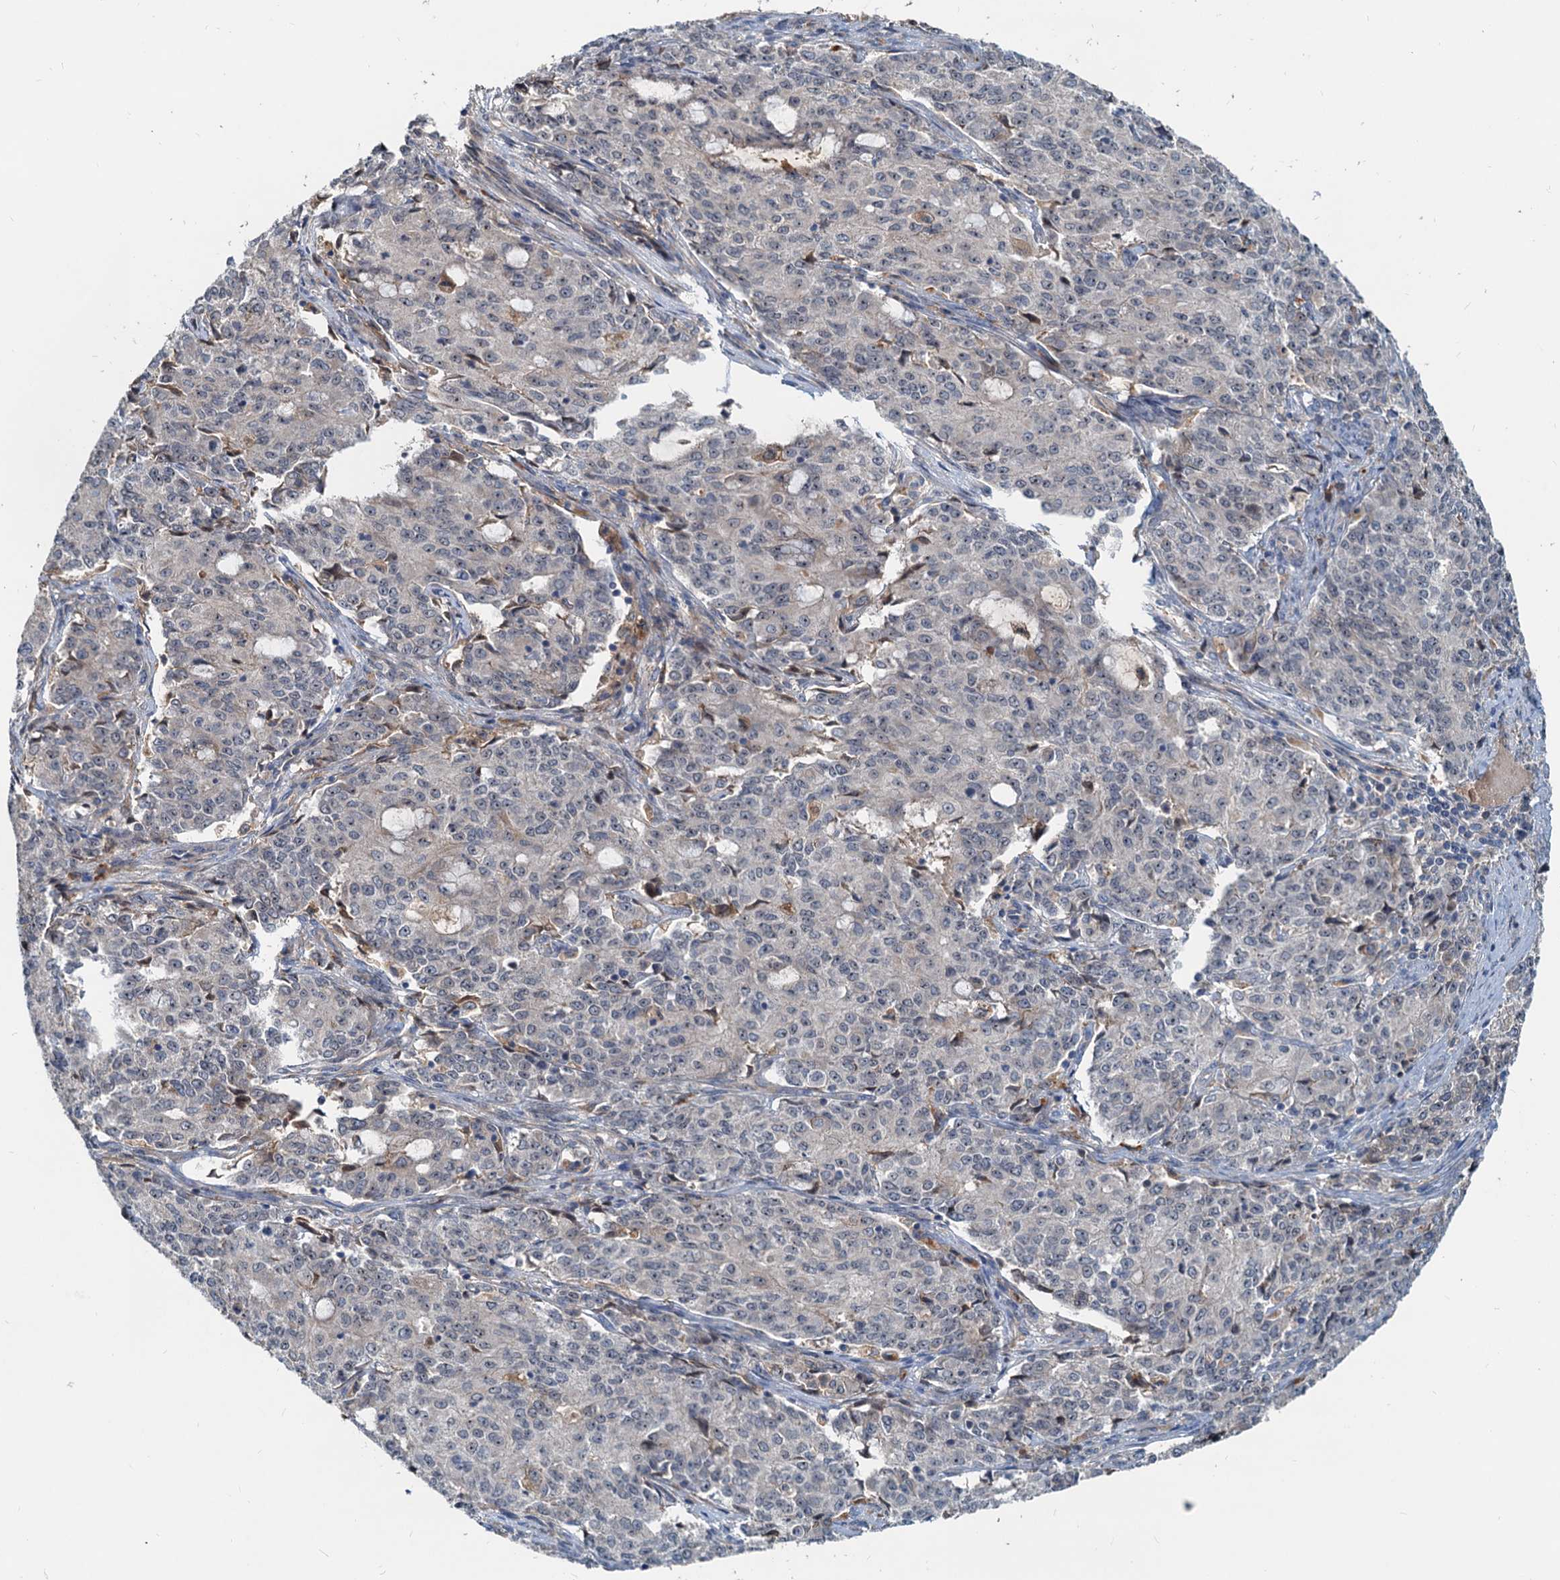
{"staining": {"intensity": "negative", "quantity": "none", "location": "none"}, "tissue": "endometrial cancer", "cell_type": "Tumor cells", "image_type": "cancer", "snomed": [{"axis": "morphology", "description": "Adenocarcinoma, NOS"}, {"axis": "topography", "description": "Endometrium"}], "caption": "Endometrial cancer (adenocarcinoma) was stained to show a protein in brown. There is no significant positivity in tumor cells.", "gene": "RGS7BP", "patient": {"sex": "female", "age": 50}}